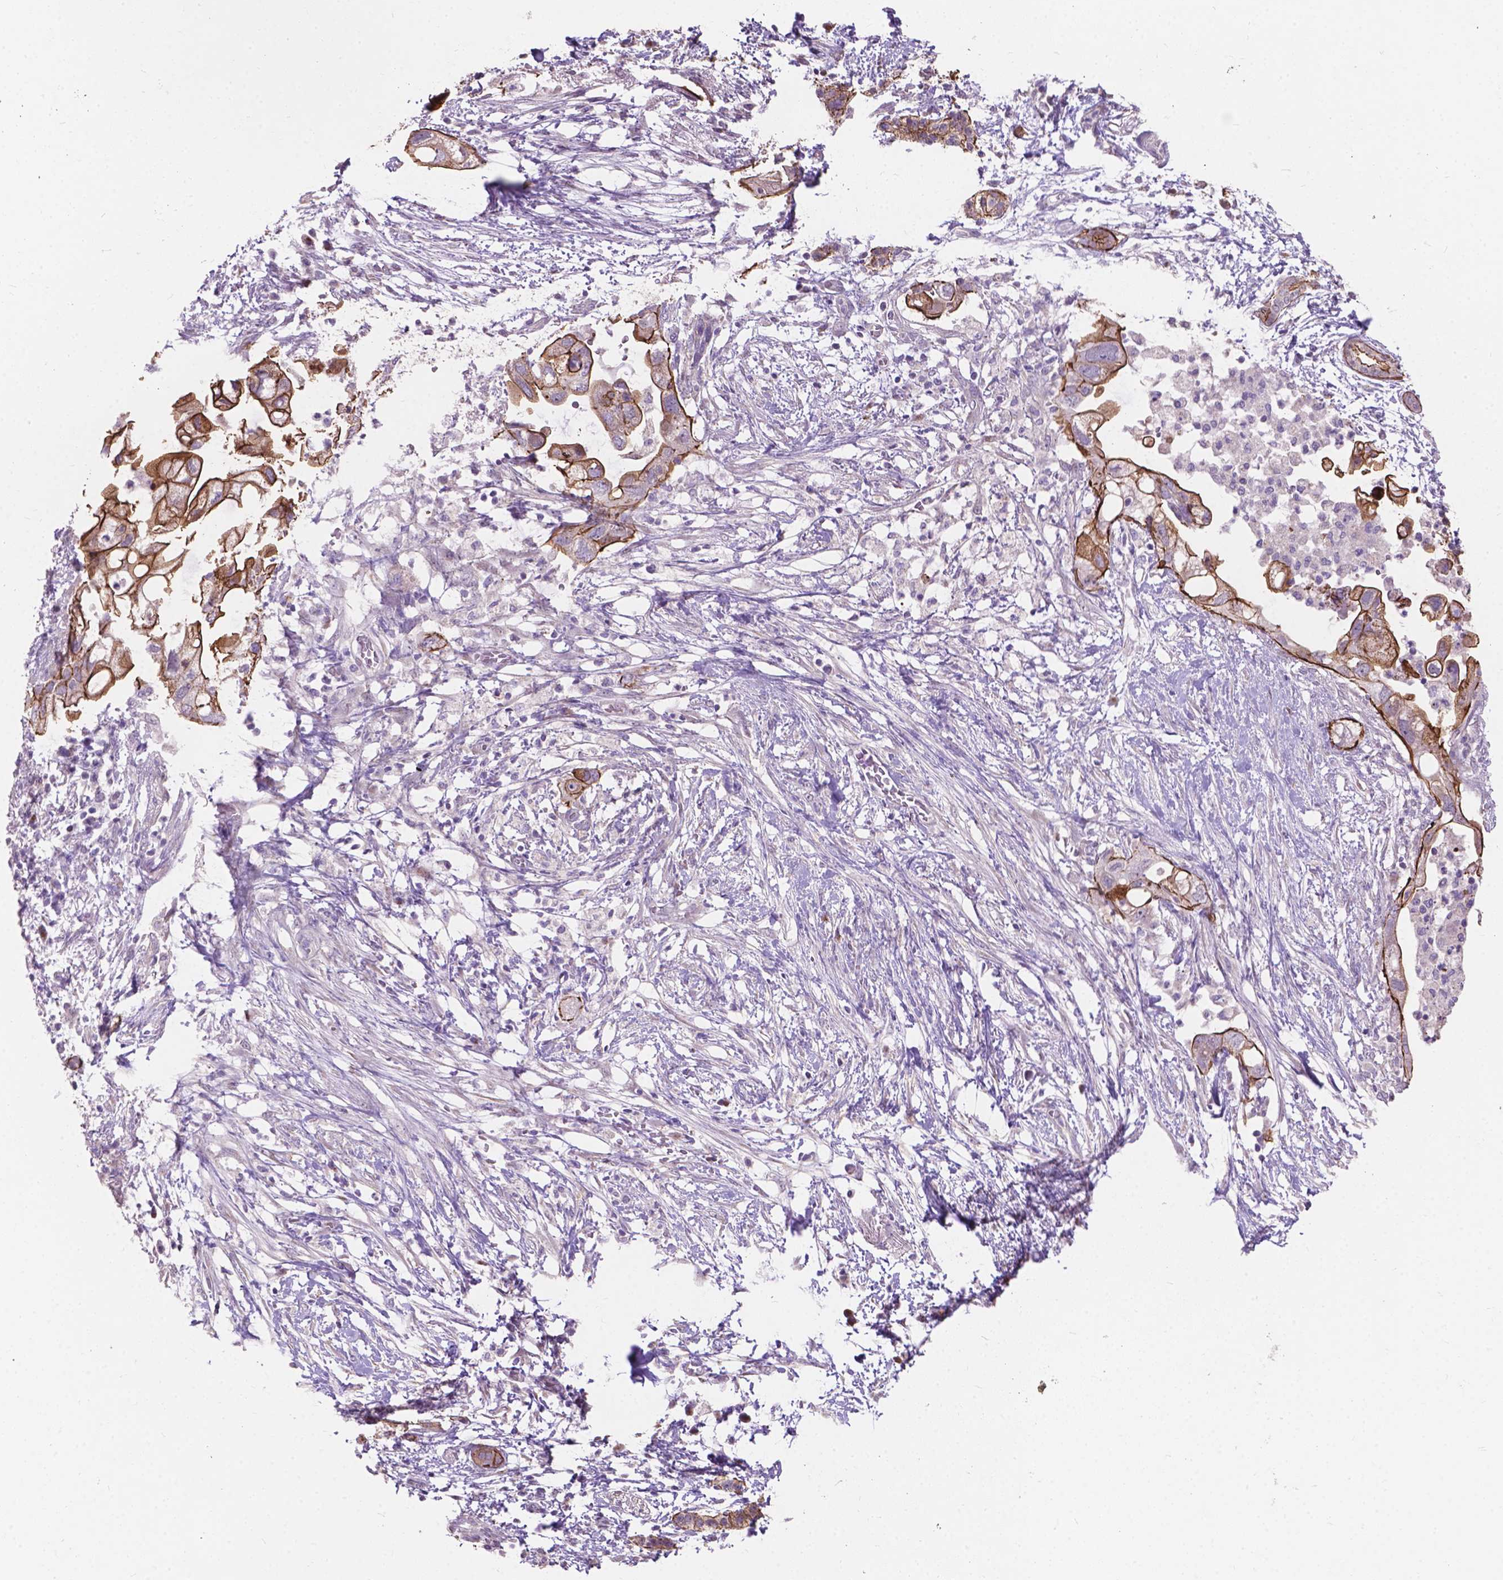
{"staining": {"intensity": "weak", "quantity": ">75%", "location": "cytoplasmic/membranous"}, "tissue": "pancreatic cancer", "cell_type": "Tumor cells", "image_type": "cancer", "snomed": [{"axis": "morphology", "description": "Adenocarcinoma, NOS"}, {"axis": "topography", "description": "Pancreas"}], "caption": "Protein analysis of pancreatic adenocarcinoma tissue shows weak cytoplasmic/membranous staining in approximately >75% of tumor cells.", "gene": "MYH14", "patient": {"sex": "female", "age": 72}}